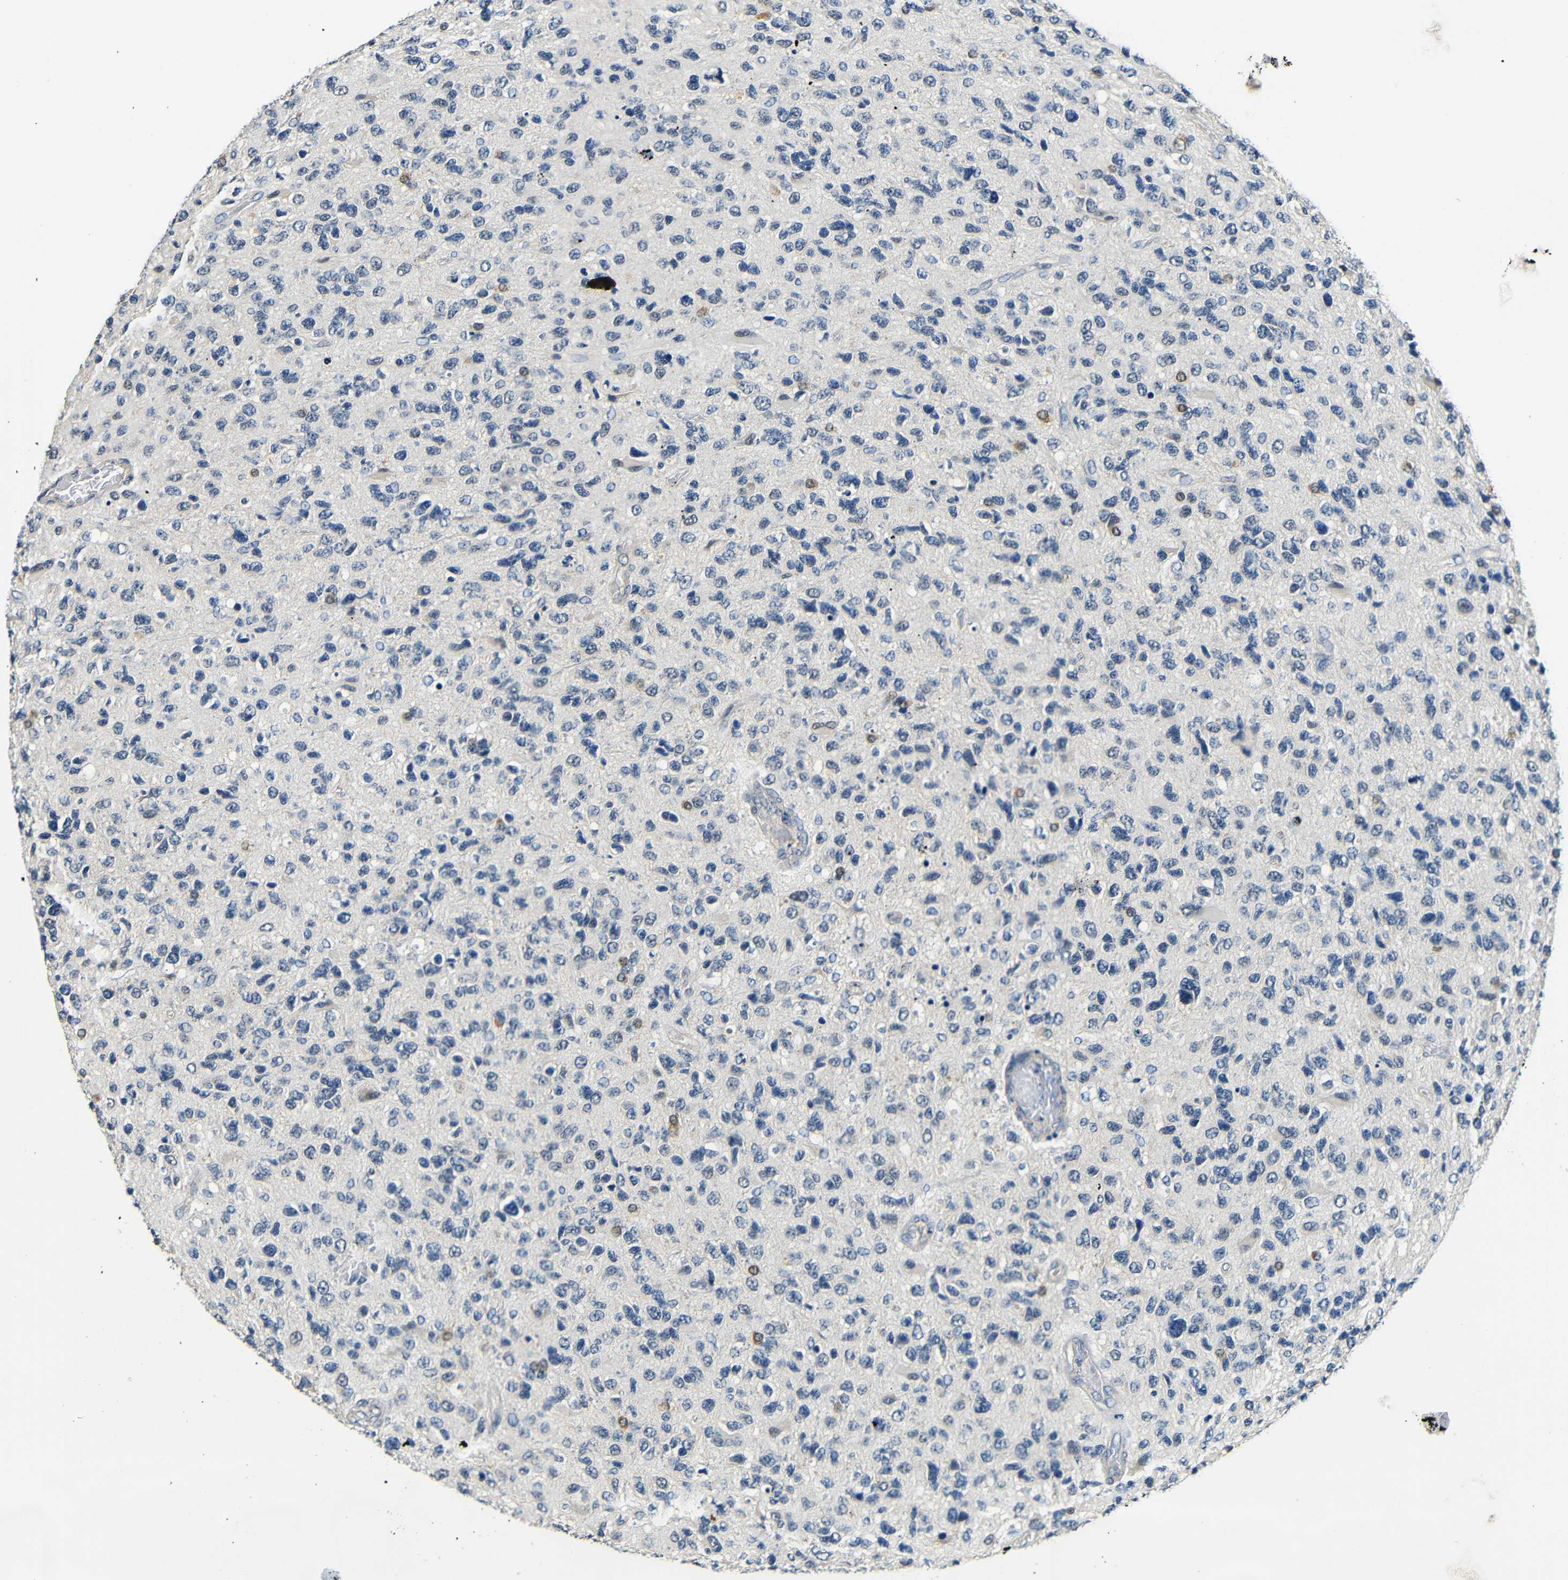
{"staining": {"intensity": "moderate", "quantity": "<25%", "location": "cytoplasmic/membranous"}, "tissue": "glioma", "cell_type": "Tumor cells", "image_type": "cancer", "snomed": [{"axis": "morphology", "description": "Glioma, malignant, High grade"}, {"axis": "topography", "description": "Brain"}], "caption": "The histopathology image displays a brown stain indicating the presence of a protein in the cytoplasmic/membranous of tumor cells in malignant glioma (high-grade).", "gene": "ADAP1", "patient": {"sex": "female", "age": 58}}